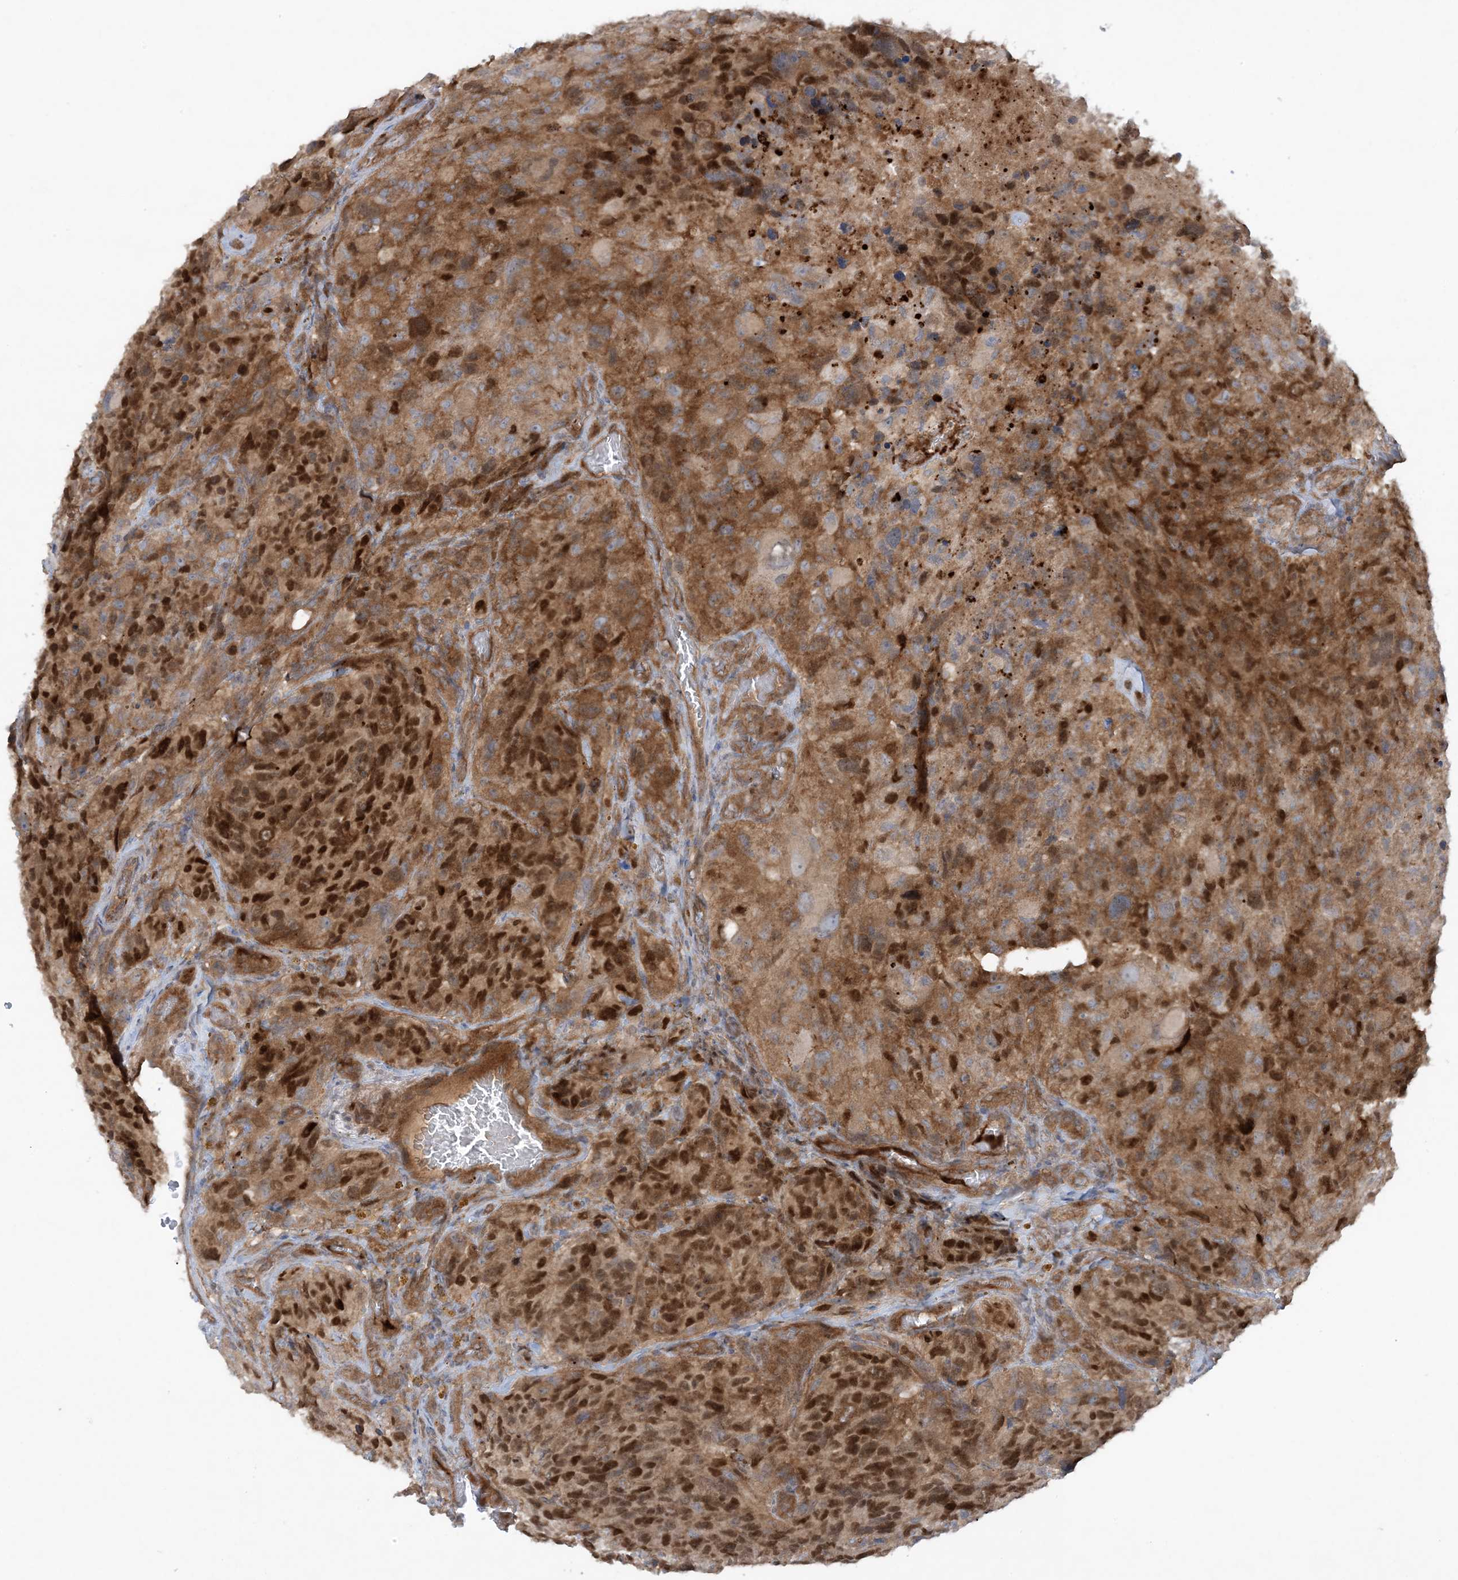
{"staining": {"intensity": "strong", "quantity": "25%-75%", "location": "cytoplasmic/membranous,nuclear"}, "tissue": "glioma", "cell_type": "Tumor cells", "image_type": "cancer", "snomed": [{"axis": "morphology", "description": "Glioma, malignant, High grade"}, {"axis": "topography", "description": "Brain"}], "caption": "High-grade glioma (malignant) stained with immunohistochemistry reveals strong cytoplasmic/membranous and nuclear positivity in approximately 25%-75% of tumor cells.", "gene": "STAM2", "patient": {"sex": "male", "age": 69}}